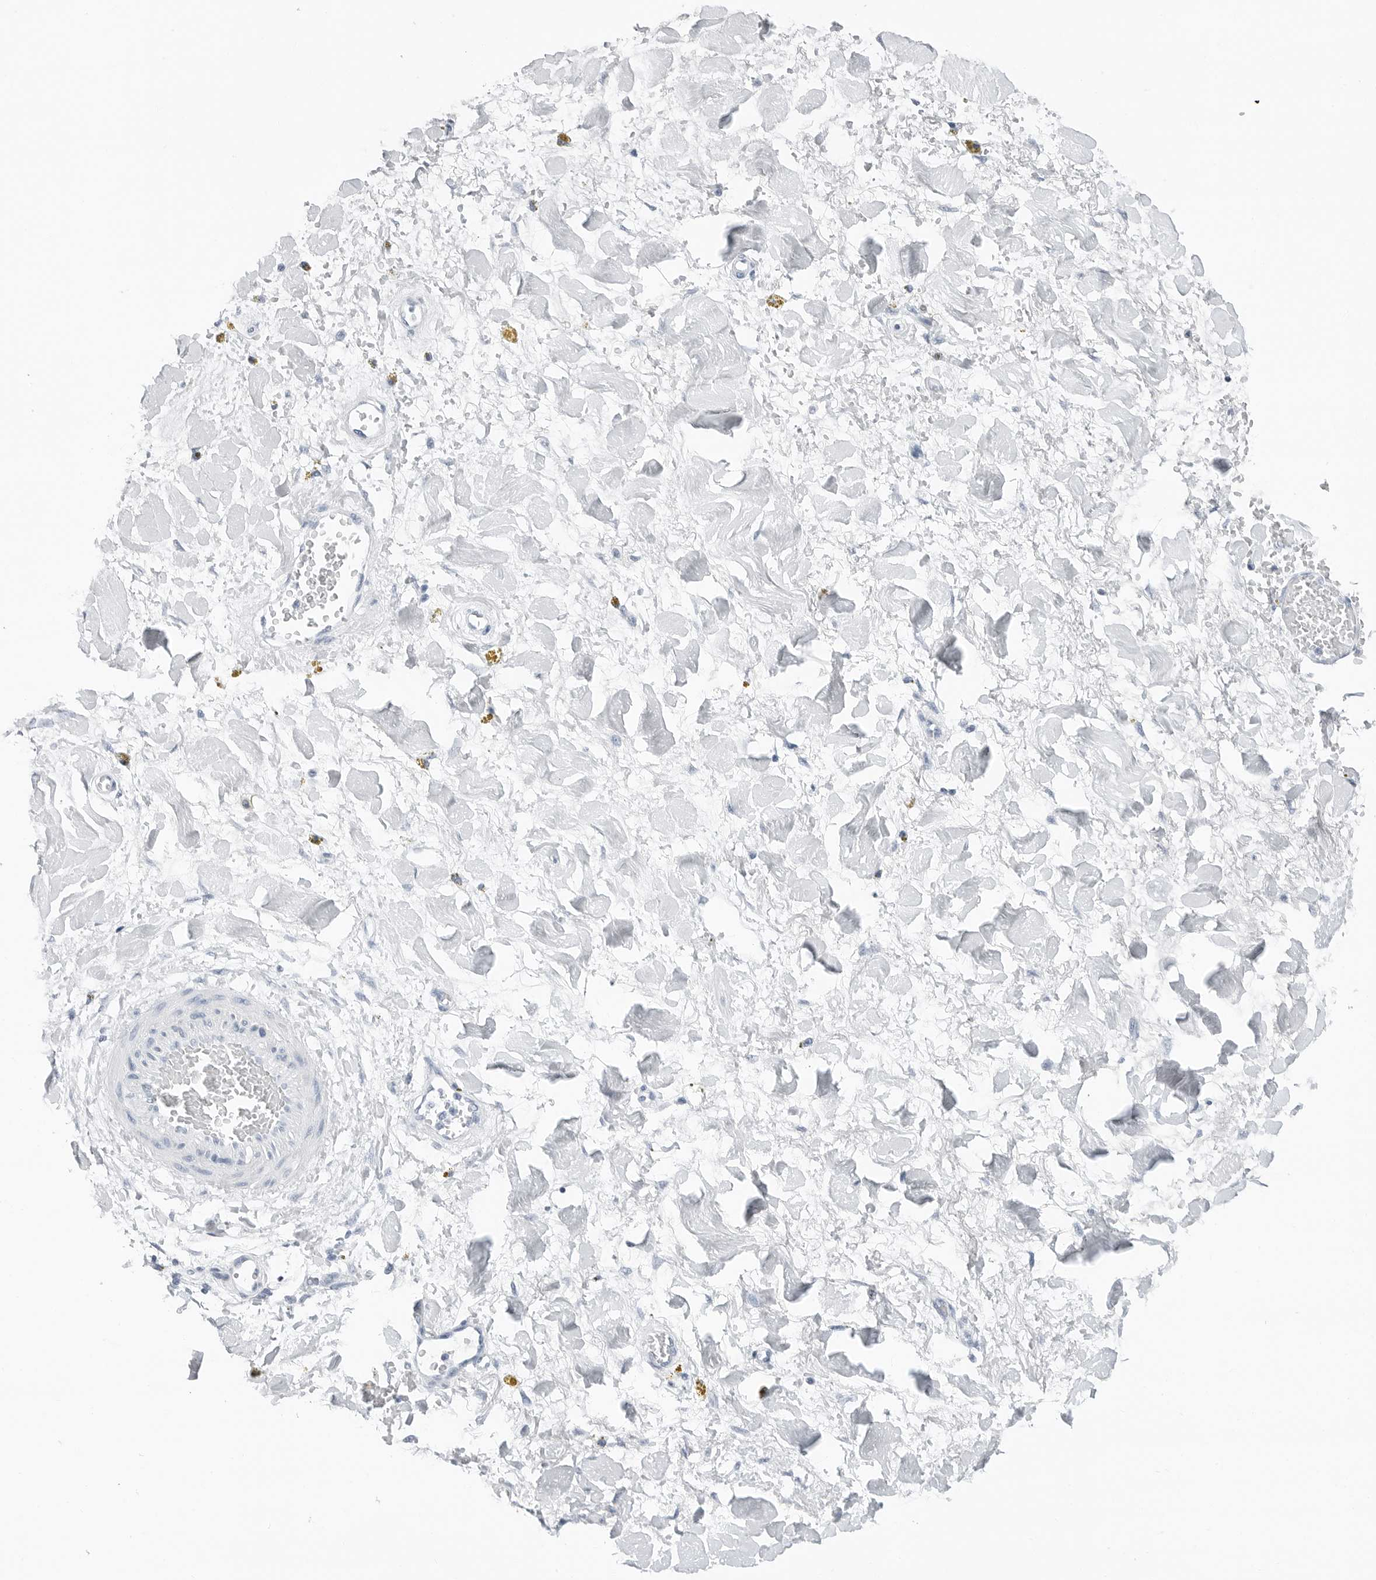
{"staining": {"intensity": "negative", "quantity": "none", "location": "none"}, "tissue": "adipose tissue", "cell_type": "Adipocytes", "image_type": "normal", "snomed": [{"axis": "morphology", "description": "Normal tissue, NOS"}, {"axis": "topography", "description": "Kidney"}, {"axis": "topography", "description": "Peripheral nerve tissue"}], "caption": "Immunohistochemistry histopathology image of benign human adipose tissue stained for a protein (brown), which reveals no positivity in adipocytes.", "gene": "SLPI", "patient": {"sex": "male", "age": 7}}